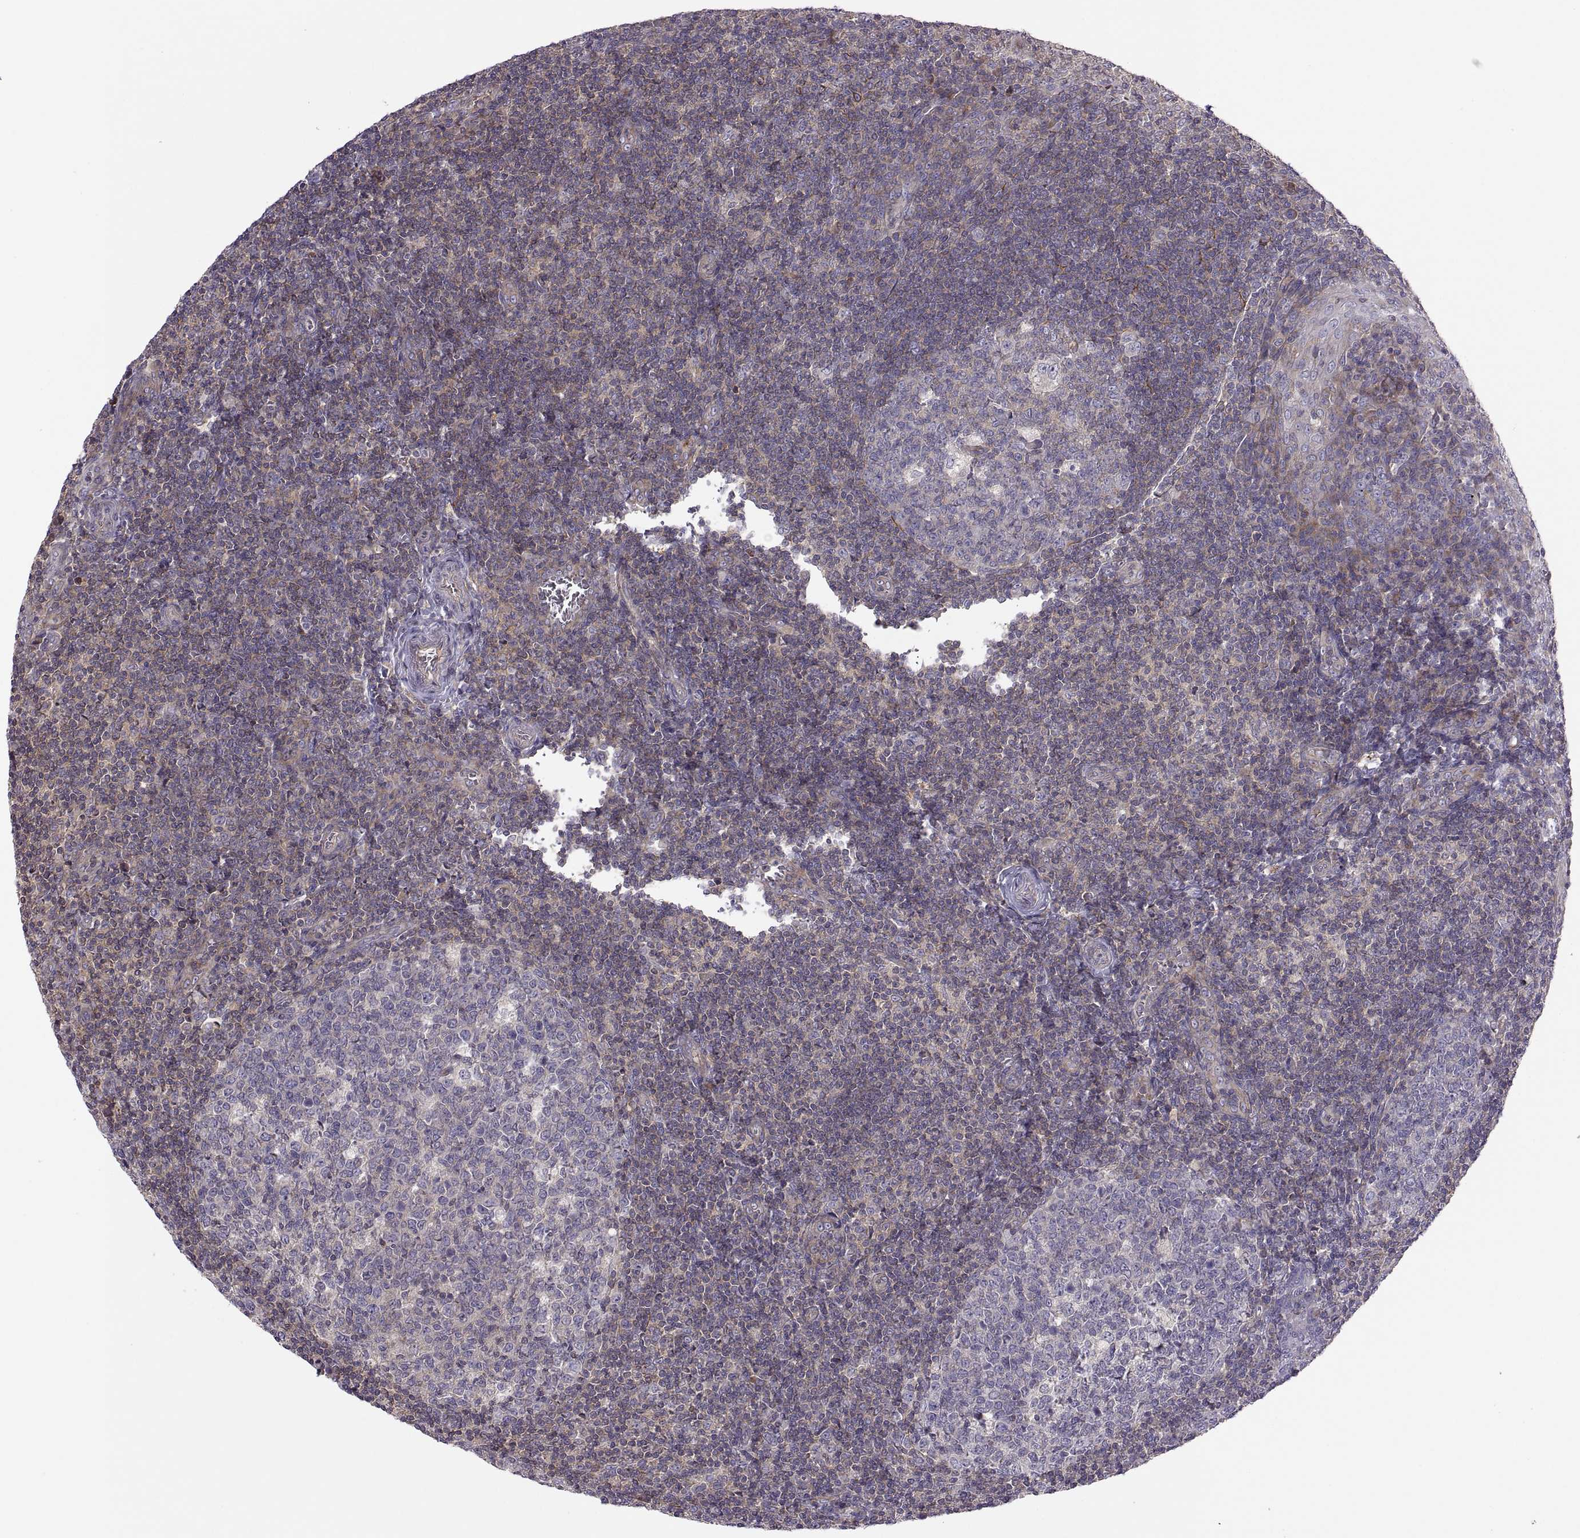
{"staining": {"intensity": "weak", "quantity": "25%-75%", "location": "cytoplasmic/membranous"}, "tissue": "tonsil", "cell_type": "Germinal center cells", "image_type": "normal", "snomed": [{"axis": "morphology", "description": "Normal tissue, NOS"}, {"axis": "topography", "description": "Tonsil"}], "caption": "A high-resolution micrograph shows immunohistochemistry staining of unremarkable tonsil, which exhibits weak cytoplasmic/membranous expression in about 25%-75% of germinal center cells.", "gene": "SPATA32", "patient": {"sex": "female", "age": 12}}